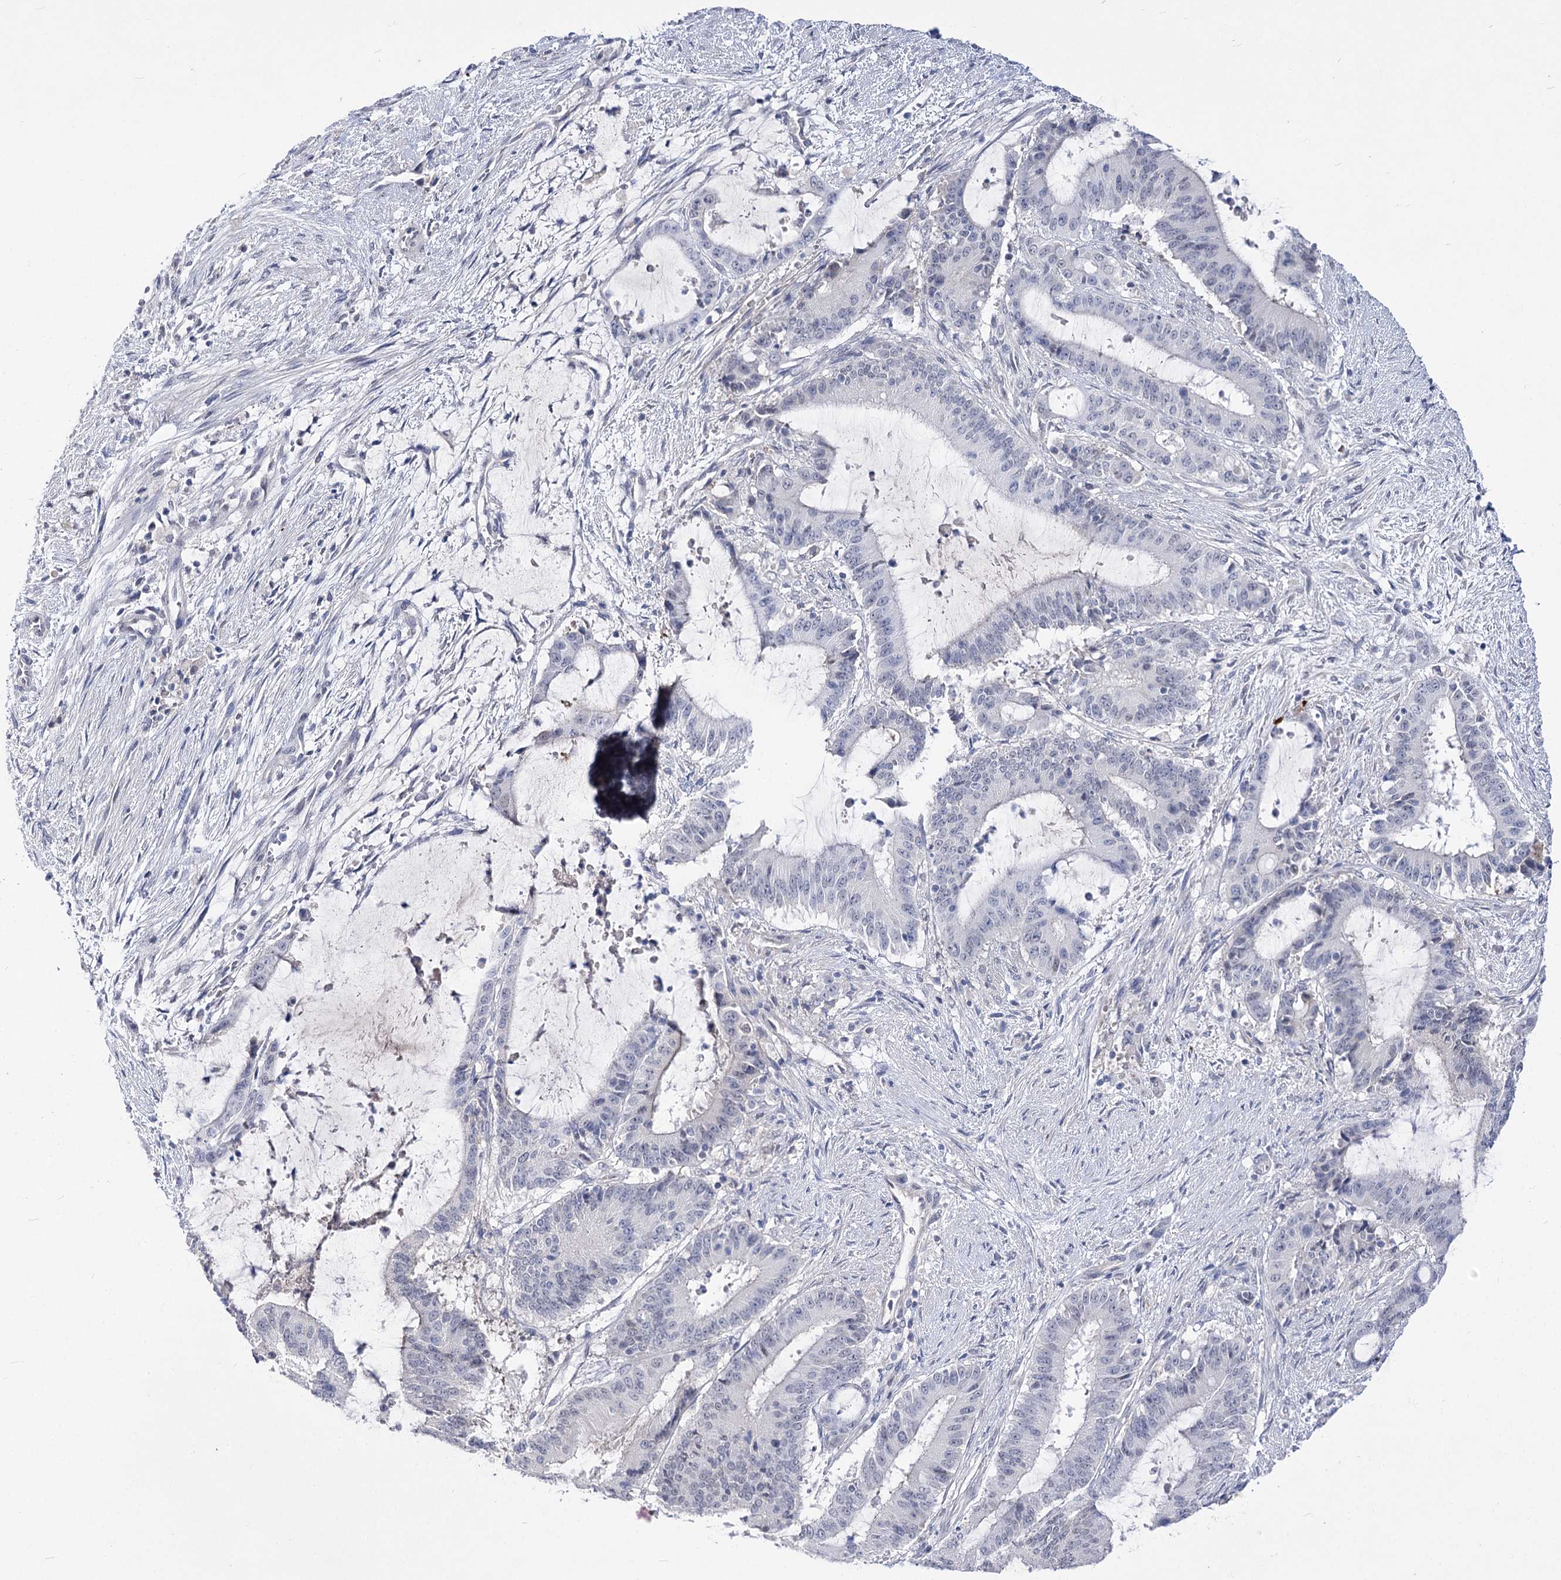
{"staining": {"intensity": "negative", "quantity": "none", "location": "none"}, "tissue": "liver cancer", "cell_type": "Tumor cells", "image_type": "cancer", "snomed": [{"axis": "morphology", "description": "Normal tissue, NOS"}, {"axis": "morphology", "description": "Cholangiocarcinoma"}, {"axis": "topography", "description": "Liver"}, {"axis": "topography", "description": "Peripheral nerve tissue"}], "caption": "This is an immunohistochemistry histopathology image of human cholangiocarcinoma (liver). There is no positivity in tumor cells.", "gene": "ATP10B", "patient": {"sex": "female", "age": 73}}